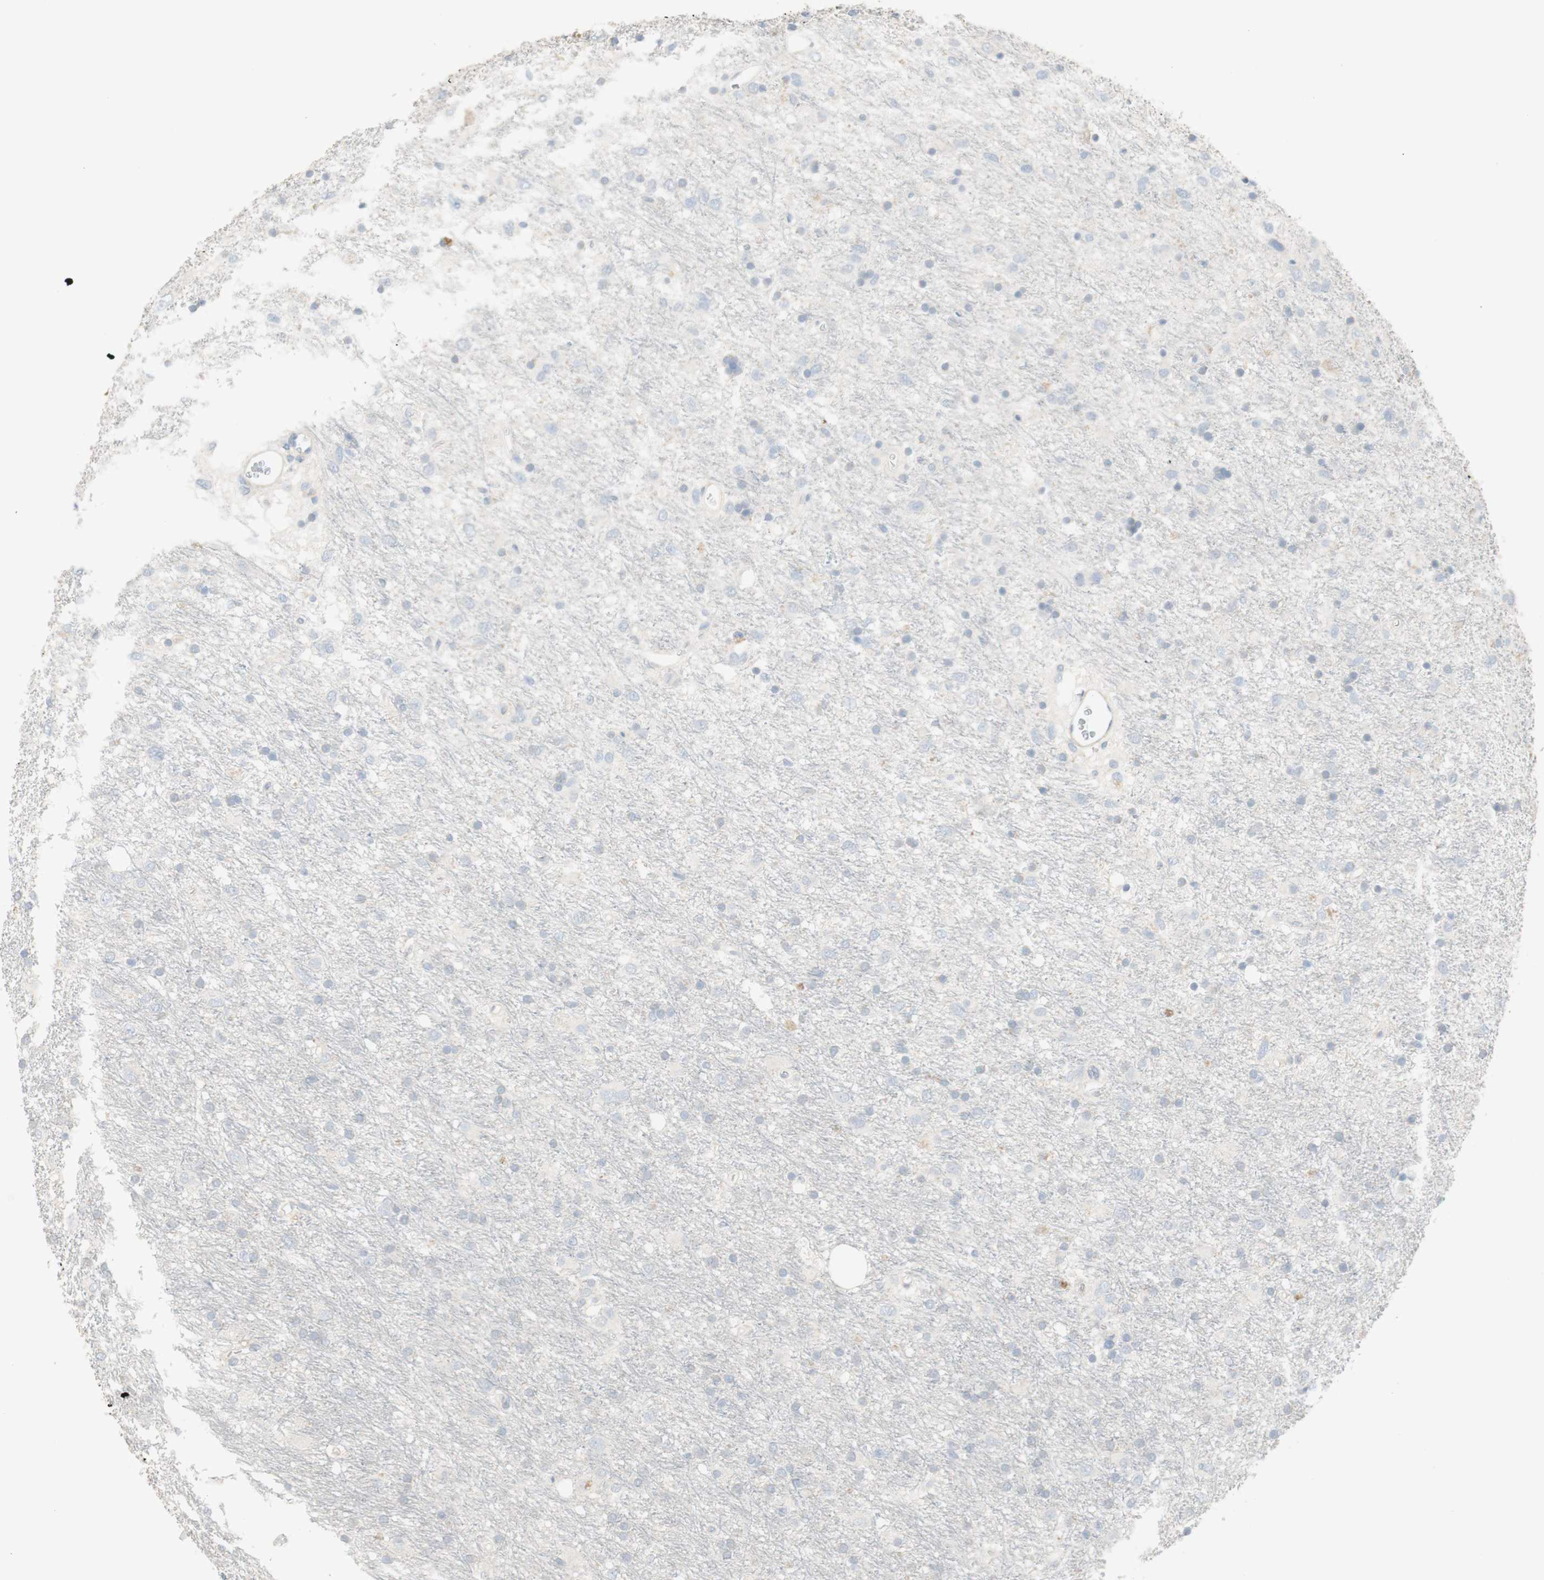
{"staining": {"intensity": "negative", "quantity": "none", "location": "none"}, "tissue": "glioma", "cell_type": "Tumor cells", "image_type": "cancer", "snomed": [{"axis": "morphology", "description": "Glioma, malignant, Low grade"}, {"axis": "topography", "description": "Brain"}], "caption": "A photomicrograph of low-grade glioma (malignant) stained for a protein exhibits no brown staining in tumor cells.", "gene": "MANEA", "patient": {"sex": "male", "age": 77}}